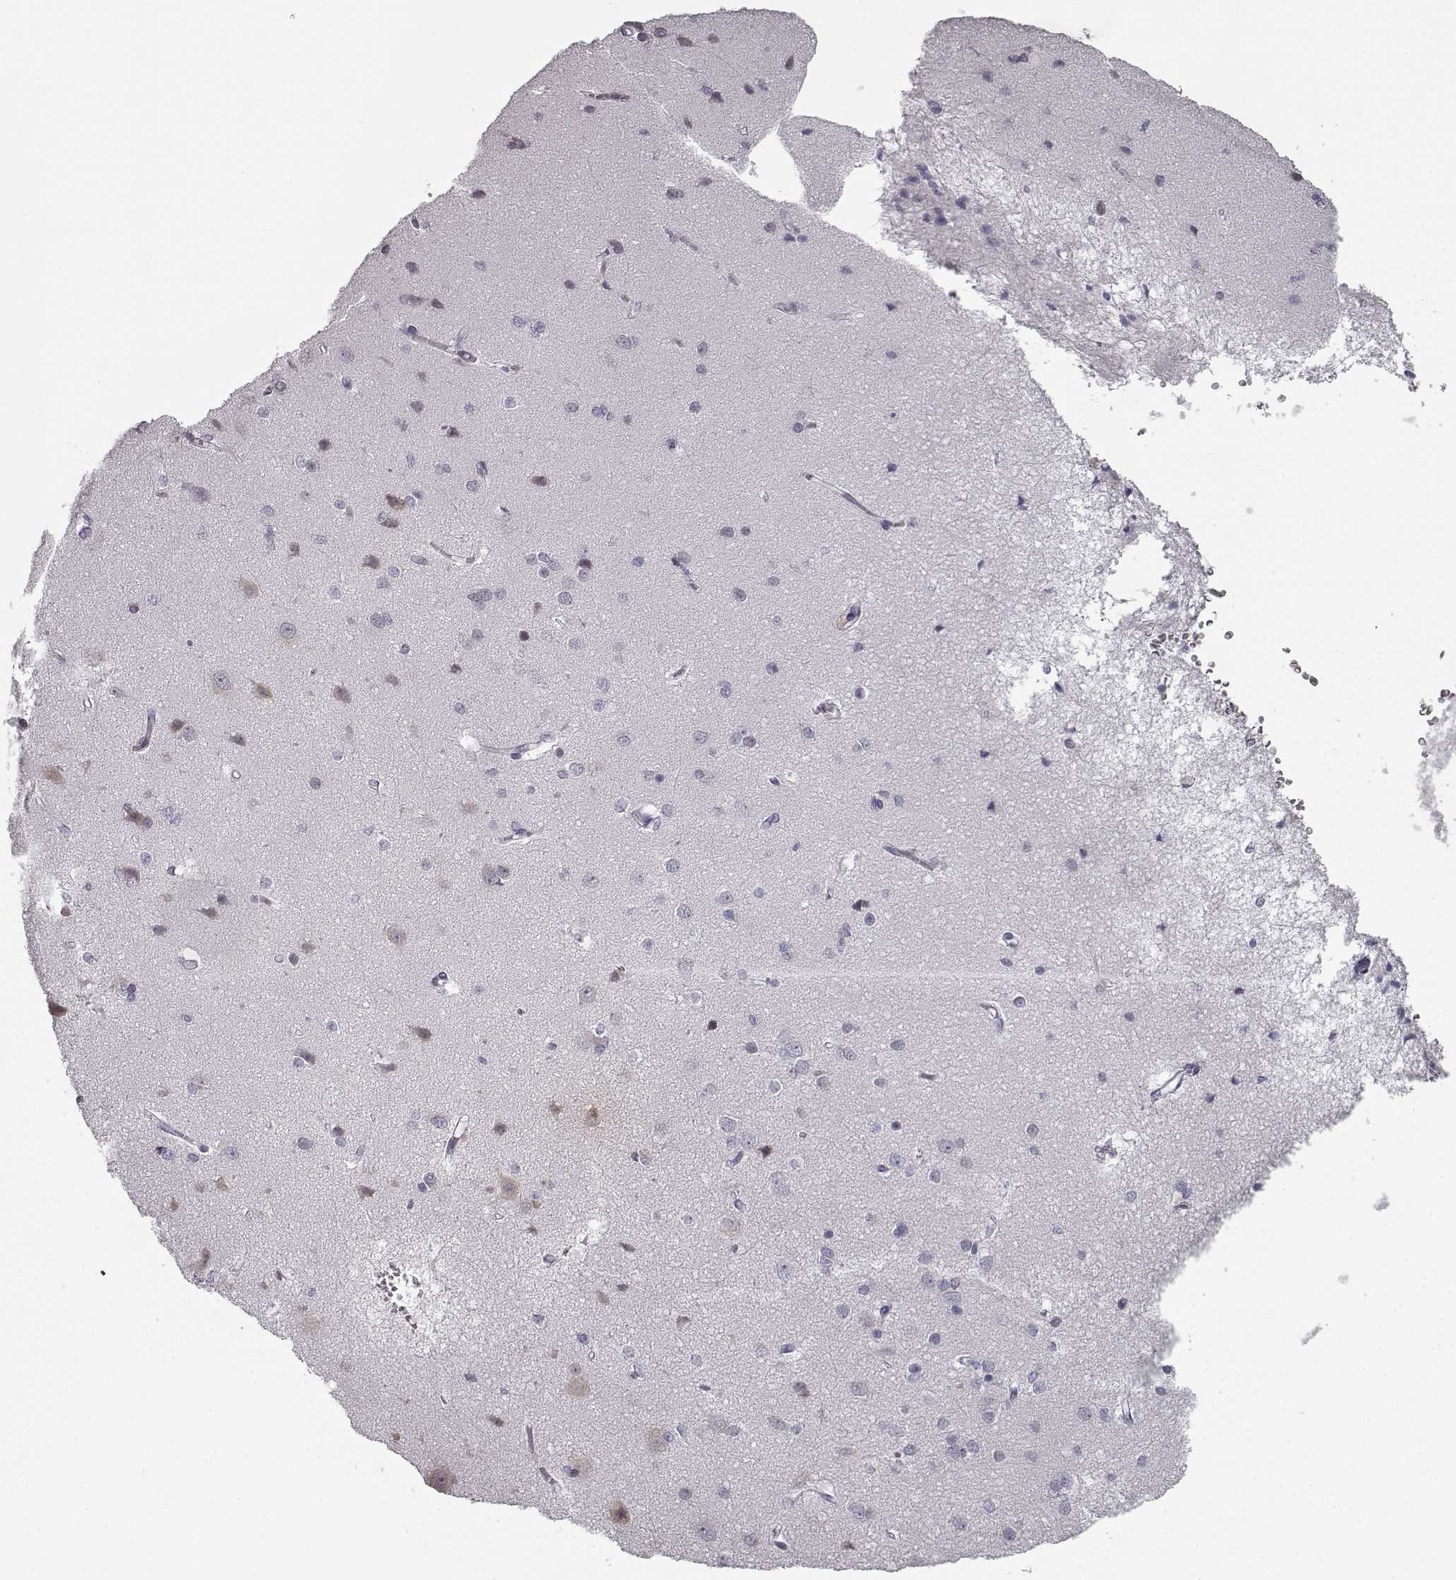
{"staining": {"intensity": "negative", "quantity": "none", "location": "none"}, "tissue": "cerebral cortex", "cell_type": "Endothelial cells", "image_type": "normal", "snomed": [{"axis": "morphology", "description": "Normal tissue, NOS"}, {"axis": "topography", "description": "Cerebral cortex"}], "caption": "Photomicrograph shows no significant protein staining in endothelial cells of normal cerebral cortex.", "gene": "SEMG2", "patient": {"sex": "male", "age": 37}}